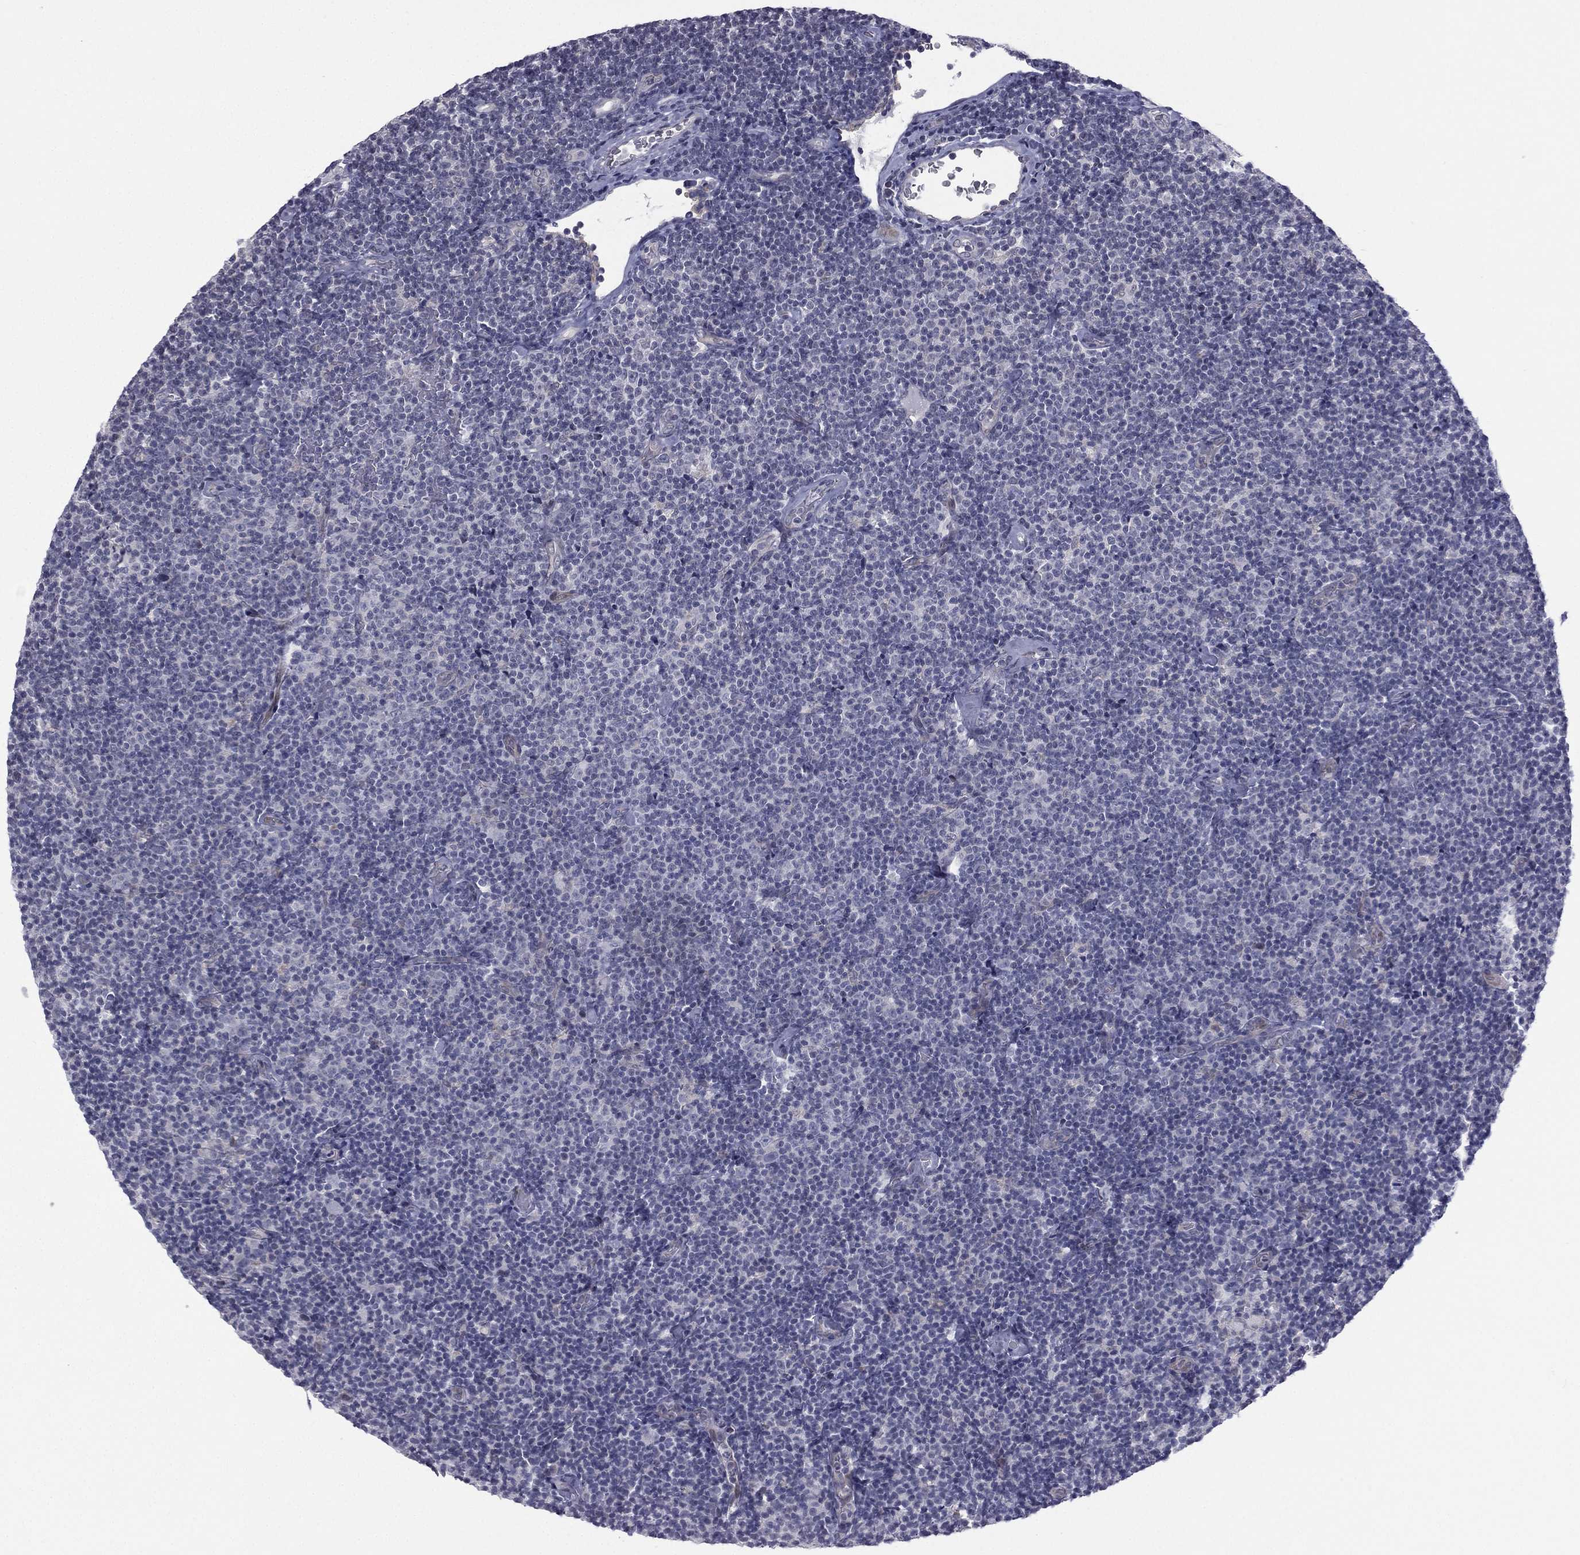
{"staining": {"intensity": "negative", "quantity": "none", "location": "none"}, "tissue": "lymphoma", "cell_type": "Tumor cells", "image_type": "cancer", "snomed": [{"axis": "morphology", "description": "Malignant lymphoma, non-Hodgkin's type, Low grade"}, {"axis": "topography", "description": "Lymph node"}], "caption": "The histopathology image exhibits no significant positivity in tumor cells of lymphoma. The staining is performed using DAB brown chromogen with nuclei counter-stained in using hematoxylin.", "gene": "ACTRT2", "patient": {"sex": "male", "age": 81}}